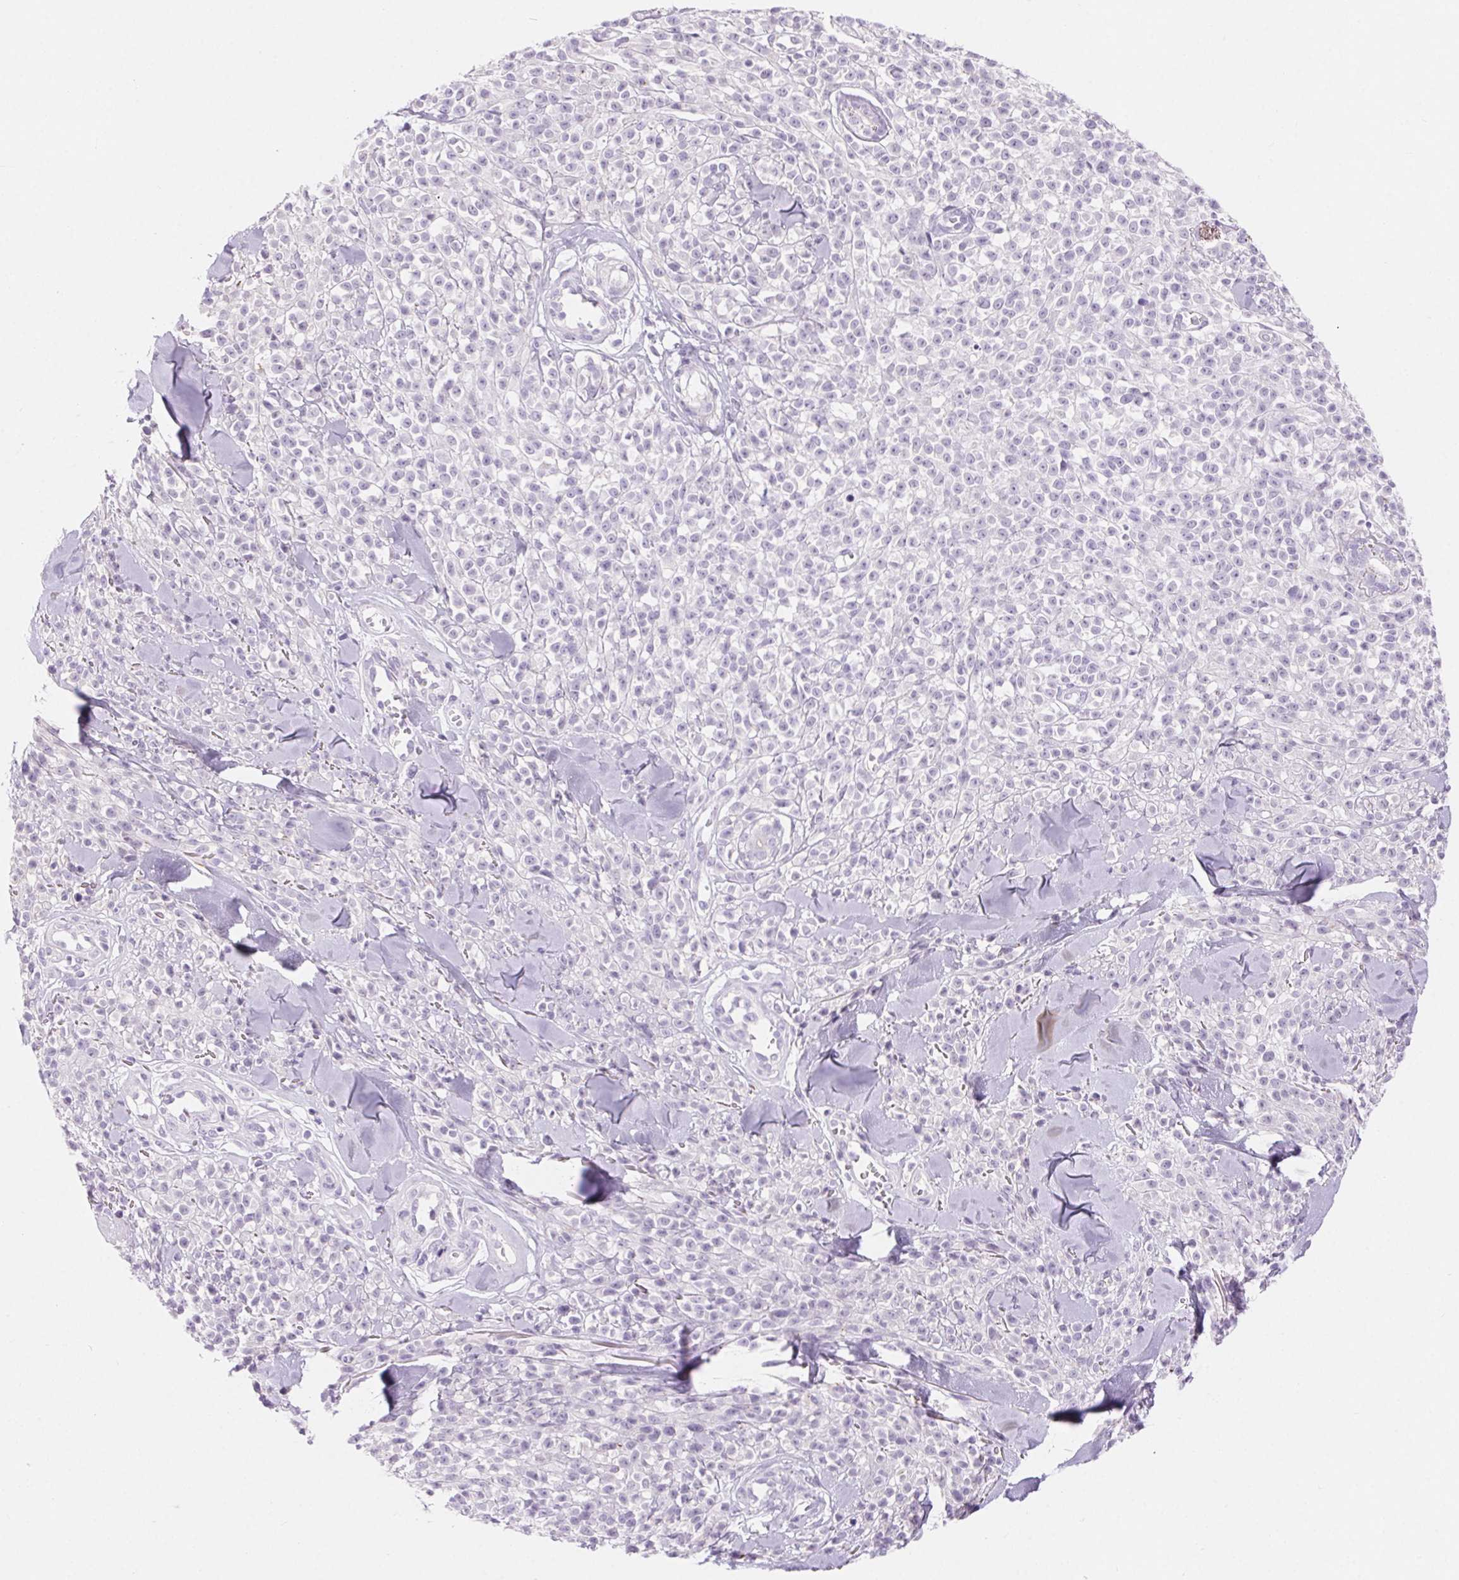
{"staining": {"intensity": "negative", "quantity": "none", "location": "none"}, "tissue": "melanoma", "cell_type": "Tumor cells", "image_type": "cancer", "snomed": [{"axis": "morphology", "description": "Malignant melanoma, NOS"}, {"axis": "topography", "description": "Skin"}, {"axis": "topography", "description": "Skin of trunk"}], "caption": "Immunohistochemistry (IHC) photomicrograph of human melanoma stained for a protein (brown), which exhibits no expression in tumor cells.", "gene": "CLDN16", "patient": {"sex": "male", "age": 74}}